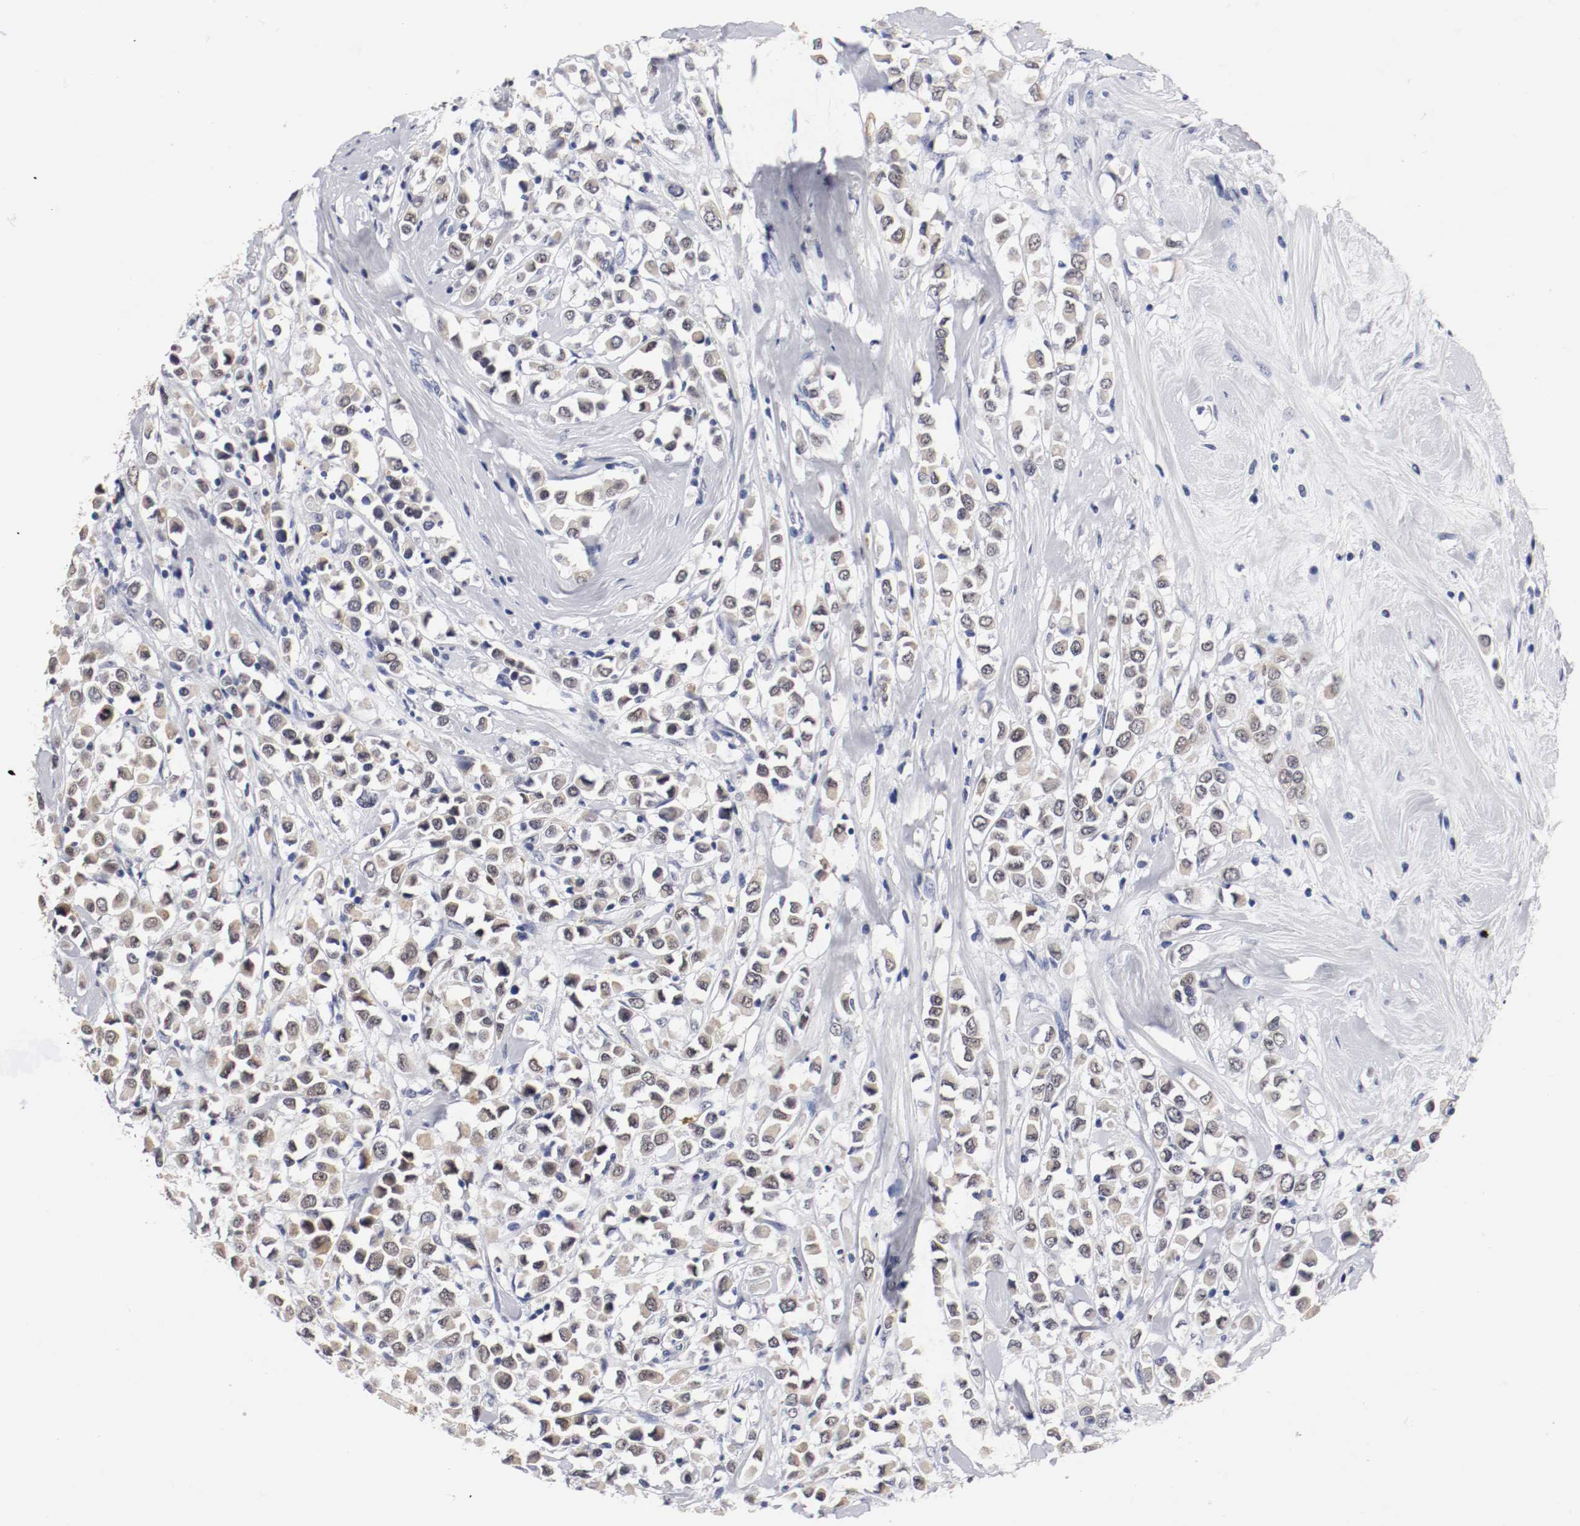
{"staining": {"intensity": "negative", "quantity": "none", "location": "none"}, "tissue": "breast cancer", "cell_type": "Tumor cells", "image_type": "cancer", "snomed": [{"axis": "morphology", "description": "Duct carcinoma"}, {"axis": "topography", "description": "Breast"}], "caption": "A histopathology image of human breast intraductal carcinoma is negative for staining in tumor cells.", "gene": "GRHL2", "patient": {"sex": "female", "age": 61}}